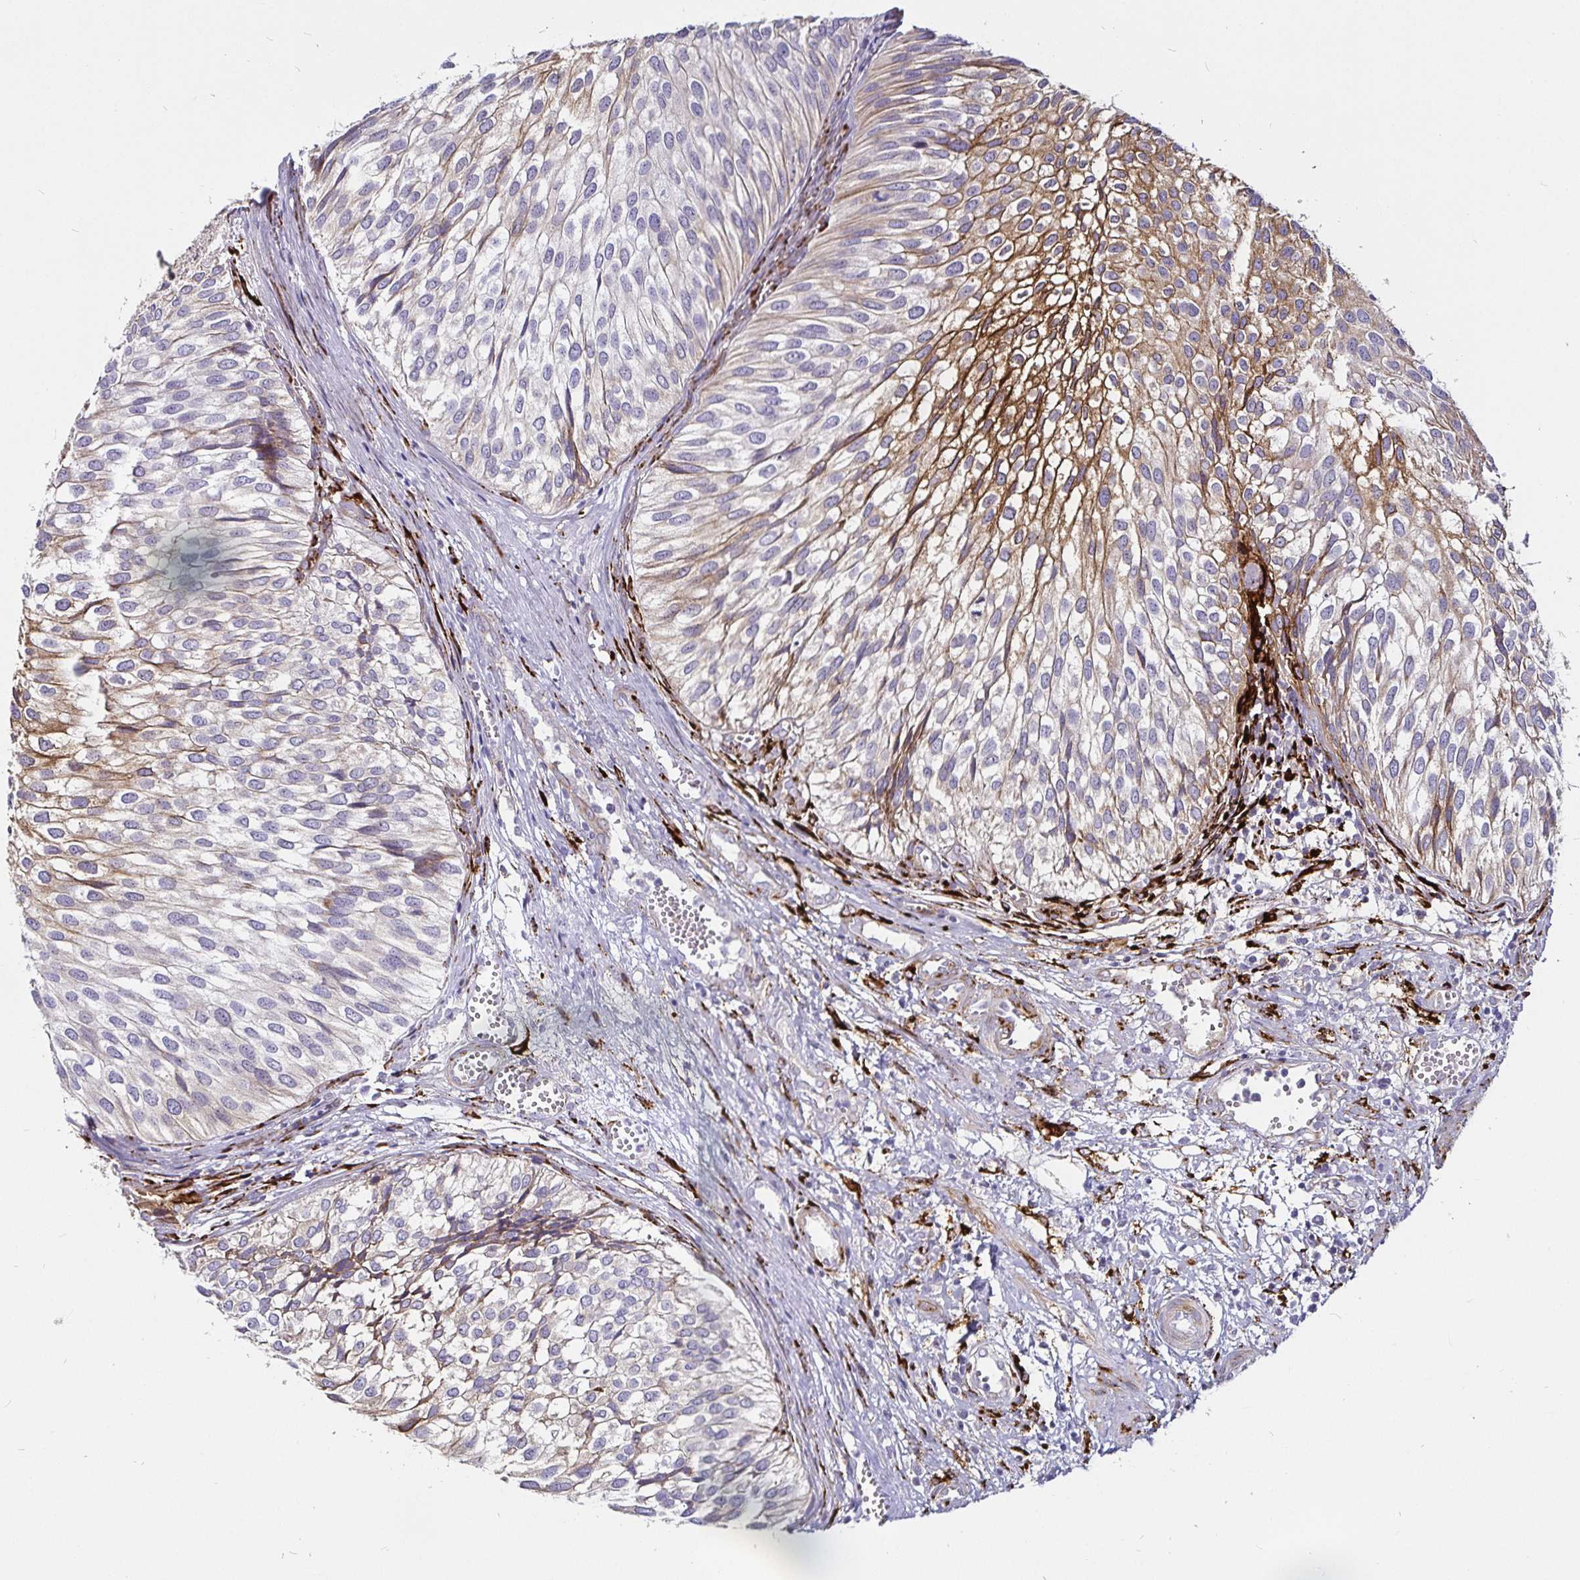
{"staining": {"intensity": "moderate", "quantity": "25%-75%", "location": "cytoplasmic/membranous"}, "tissue": "urothelial cancer", "cell_type": "Tumor cells", "image_type": "cancer", "snomed": [{"axis": "morphology", "description": "Urothelial carcinoma, Low grade"}, {"axis": "topography", "description": "Urinary bladder"}], "caption": "Immunohistochemistry (IHC) (DAB) staining of low-grade urothelial carcinoma demonstrates moderate cytoplasmic/membranous protein positivity in about 25%-75% of tumor cells.", "gene": "P4HA2", "patient": {"sex": "male", "age": 91}}